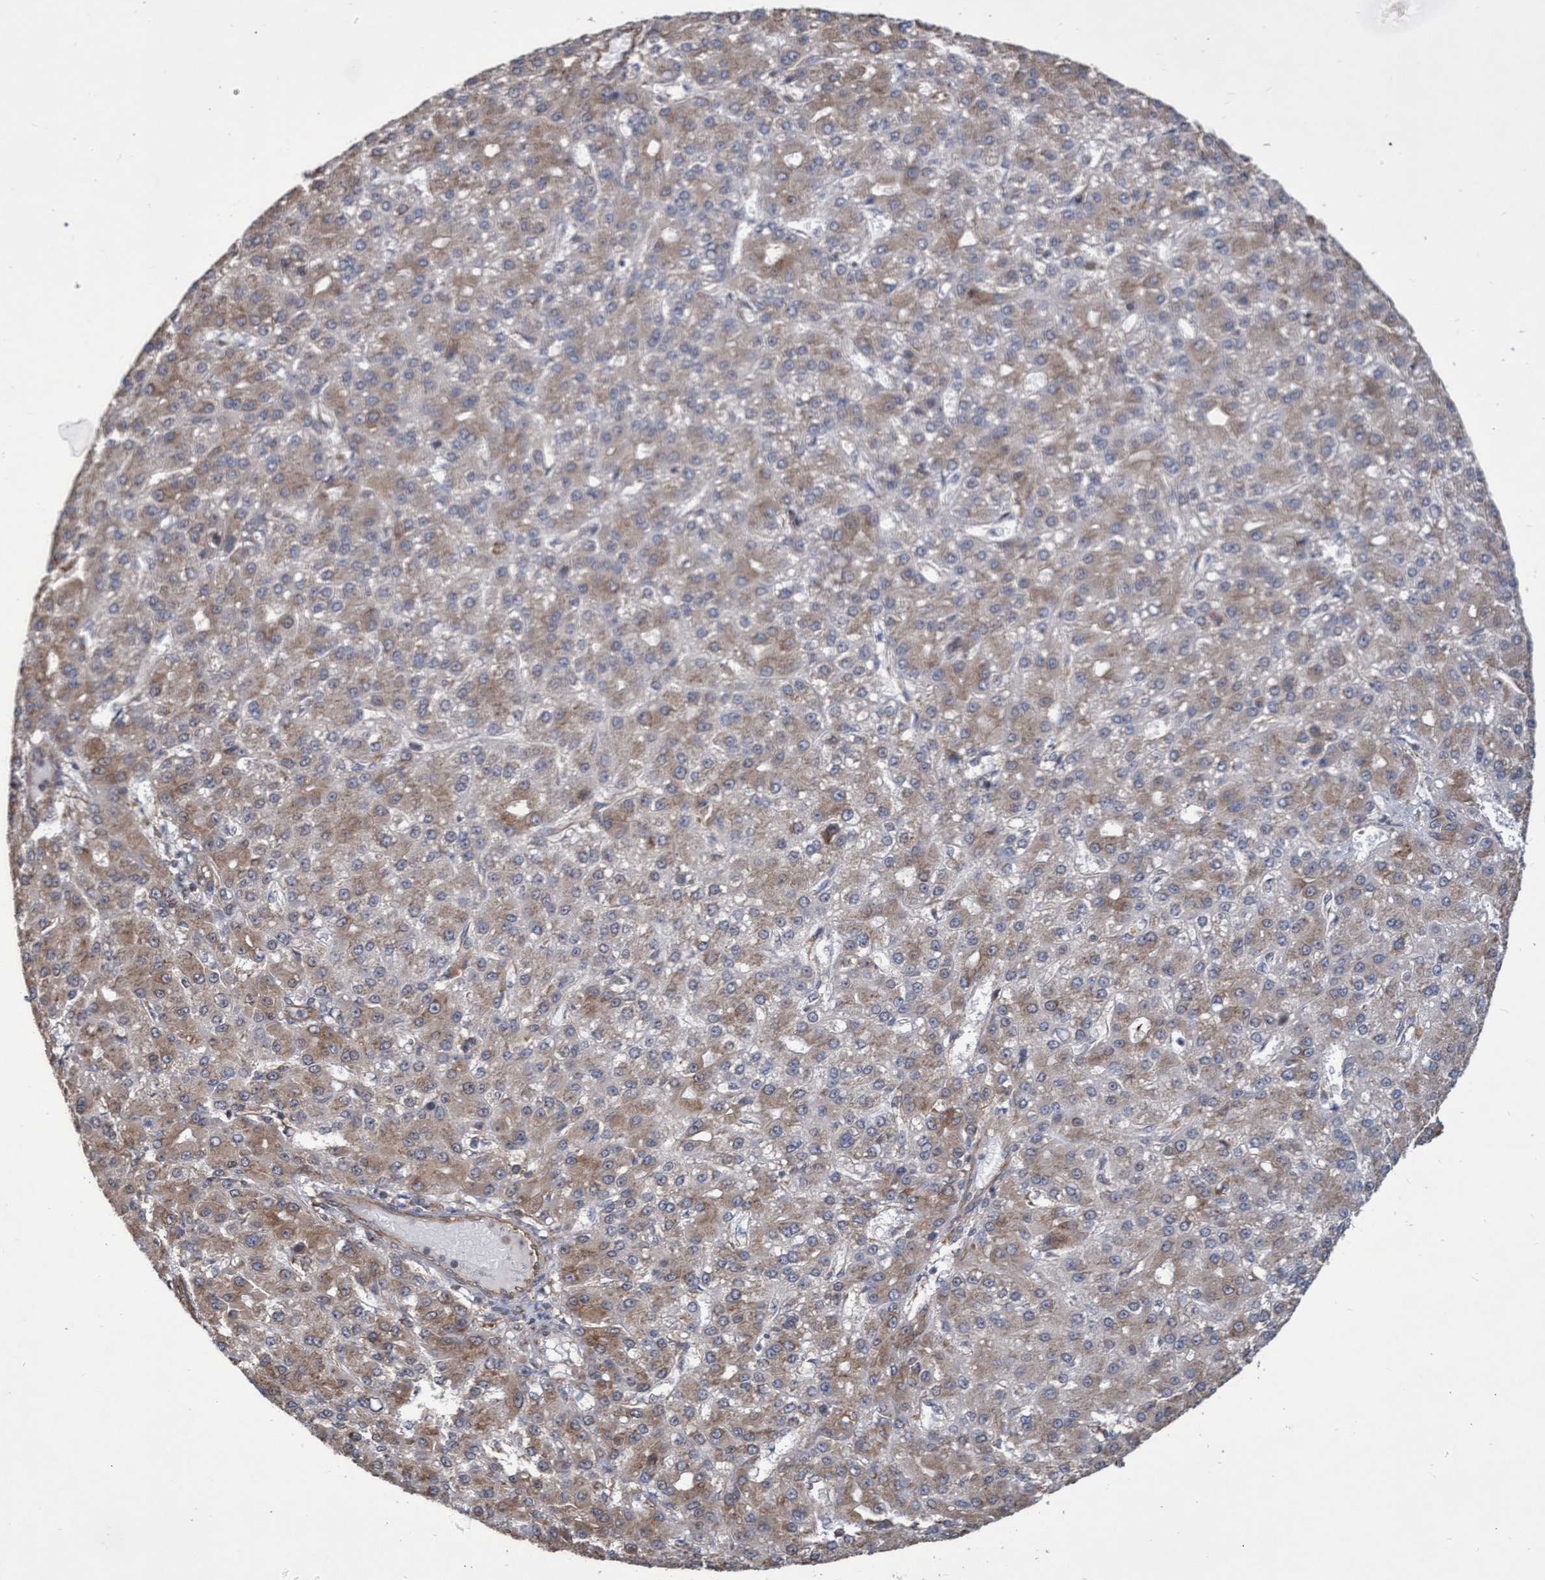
{"staining": {"intensity": "weak", "quantity": ">75%", "location": "cytoplasmic/membranous"}, "tissue": "liver cancer", "cell_type": "Tumor cells", "image_type": "cancer", "snomed": [{"axis": "morphology", "description": "Carcinoma, Hepatocellular, NOS"}, {"axis": "topography", "description": "Liver"}], "caption": "A photomicrograph showing weak cytoplasmic/membranous expression in about >75% of tumor cells in liver hepatocellular carcinoma, as visualized by brown immunohistochemical staining.", "gene": "ABCF2", "patient": {"sex": "male", "age": 67}}